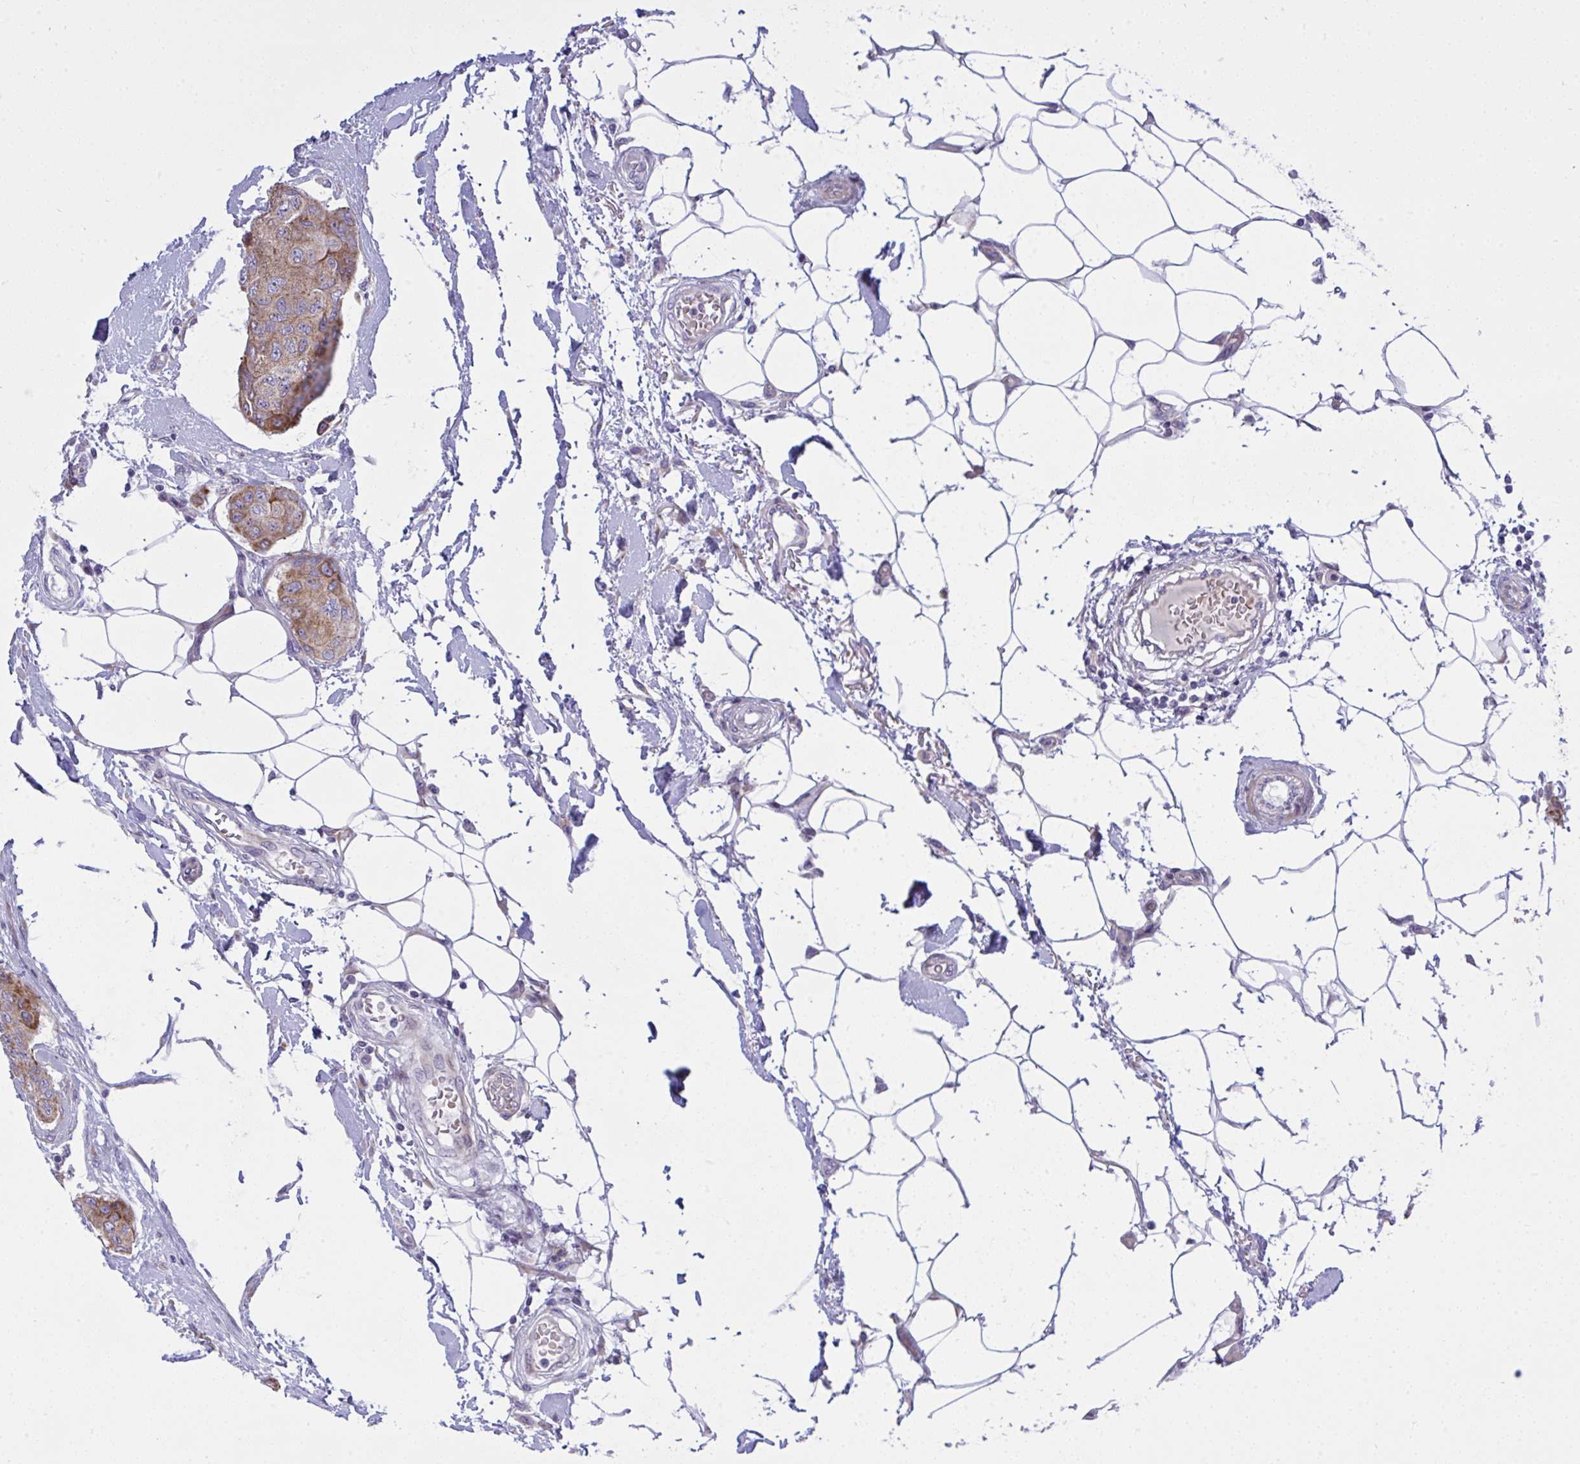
{"staining": {"intensity": "moderate", "quantity": ">75%", "location": "cytoplasmic/membranous"}, "tissue": "breast cancer", "cell_type": "Tumor cells", "image_type": "cancer", "snomed": [{"axis": "morphology", "description": "Duct carcinoma"}, {"axis": "topography", "description": "Breast"}, {"axis": "topography", "description": "Lymph node"}], "caption": "DAB immunohistochemical staining of breast cancer (invasive ductal carcinoma) shows moderate cytoplasmic/membranous protein staining in approximately >75% of tumor cells.", "gene": "NTN1", "patient": {"sex": "female", "age": 80}}